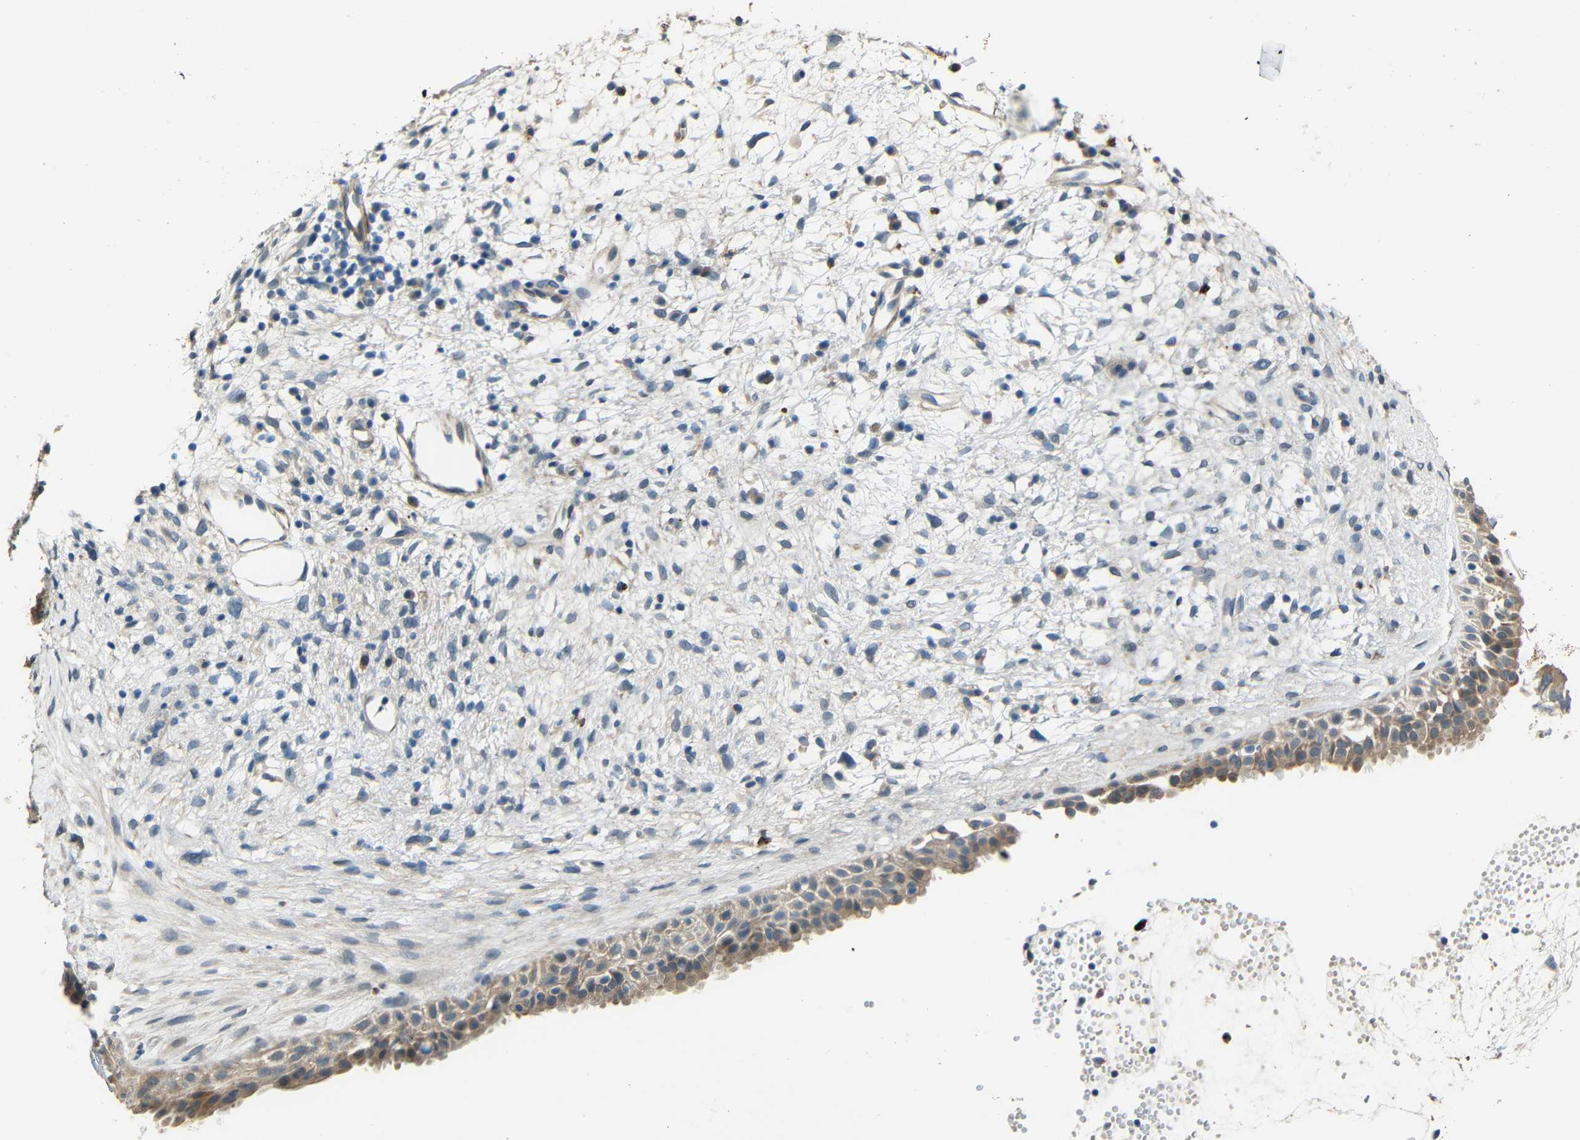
{"staining": {"intensity": "weak", "quantity": ">75%", "location": "cytoplasmic/membranous"}, "tissue": "nasopharynx", "cell_type": "Respiratory epithelial cells", "image_type": "normal", "snomed": [{"axis": "morphology", "description": "Normal tissue, NOS"}, {"axis": "topography", "description": "Nasopharynx"}], "caption": "A low amount of weak cytoplasmic/membranous positivity is present in approximately >75% of respiratory epithelial cells in normal nasopharynx. (DAB (3,3'-diaminobenzidine) IHC, brown staining for protein, blue staining for nuclei).", "gene": "STBD1", "patient": {"sex": "male", "age": 22}}